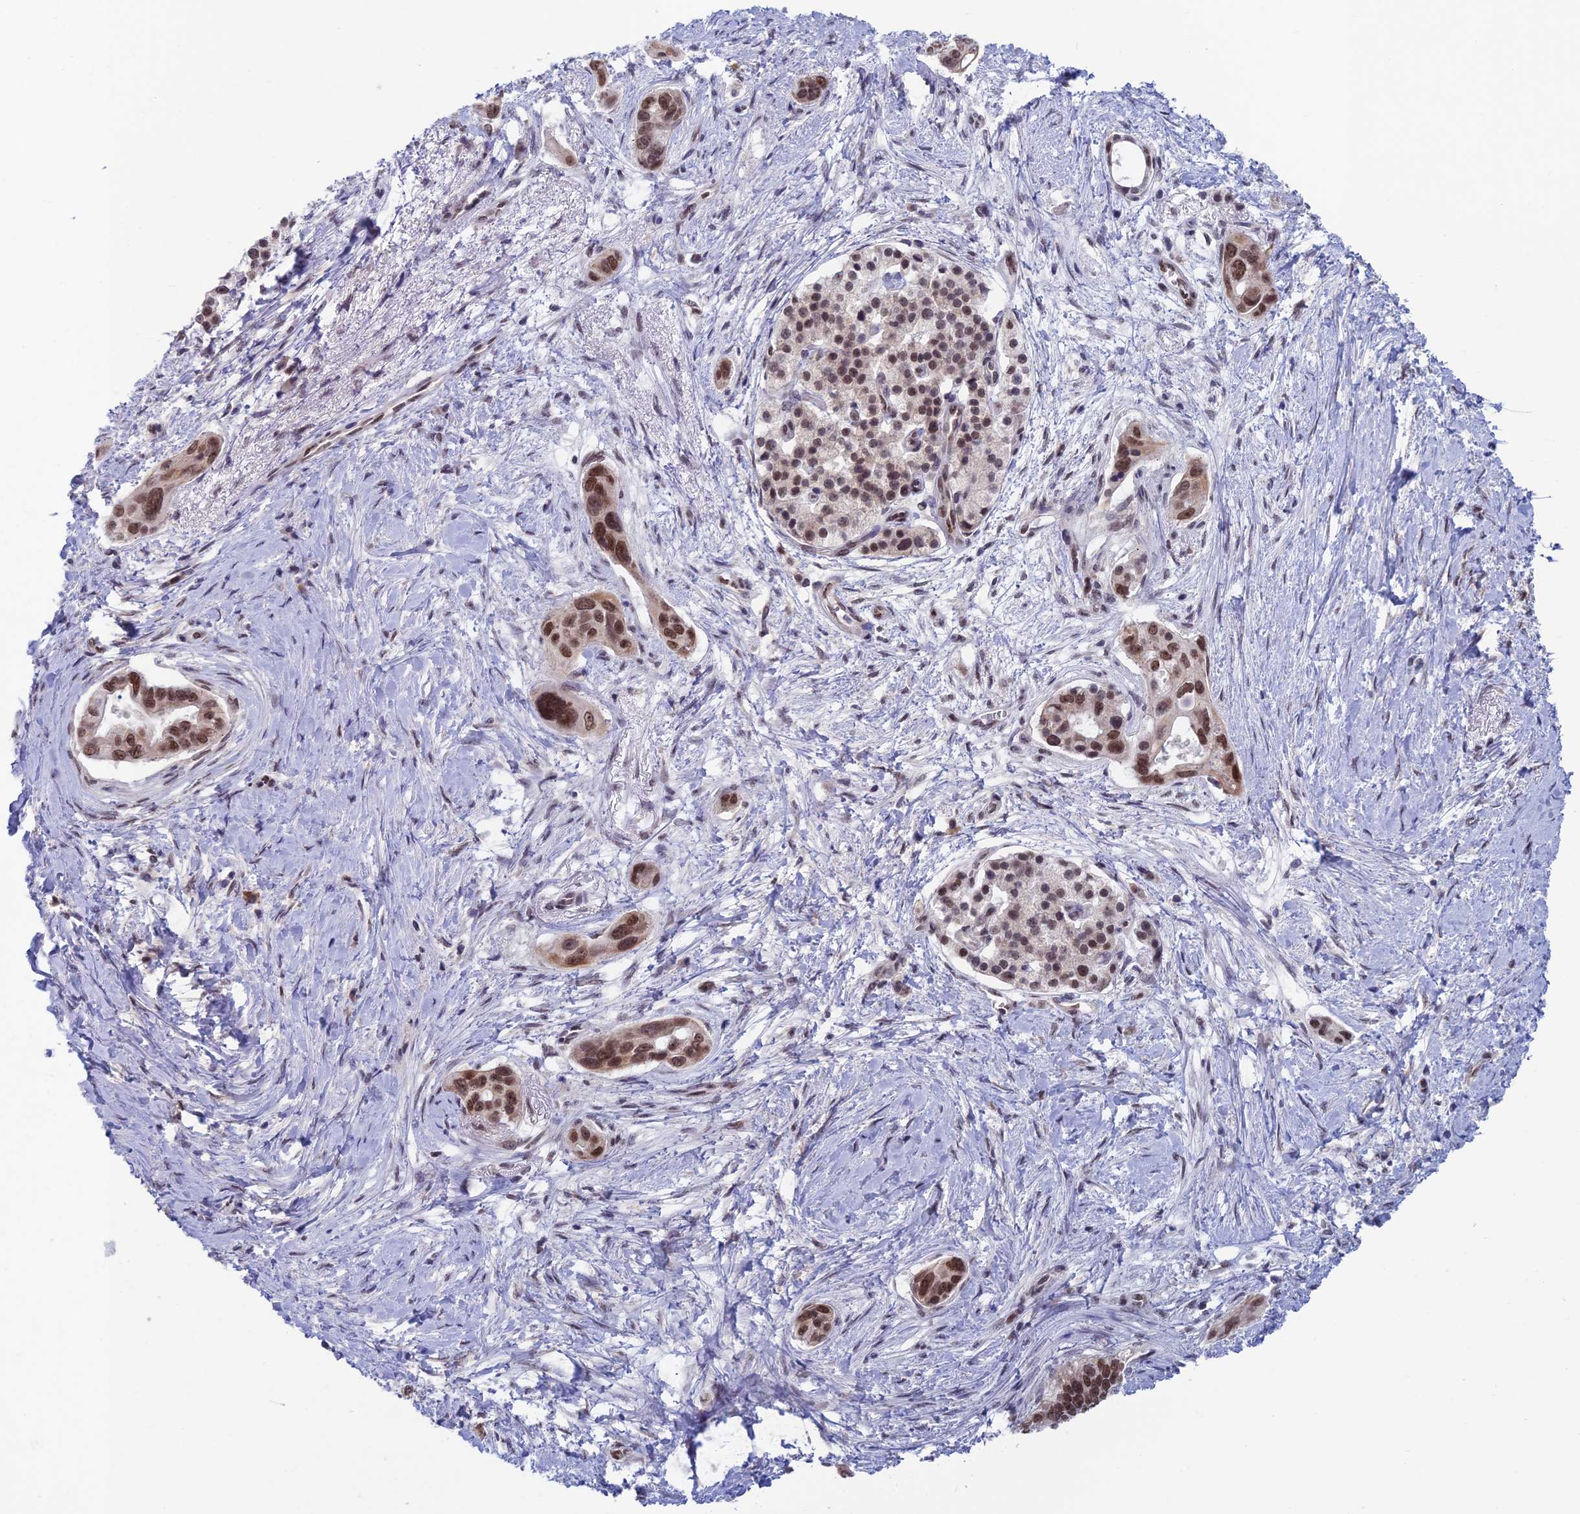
{"staining": {"intensity": "moderate", "quantity": ">75%", "location": "nuclear"}, "tissue": "pancreatic cancer", "cell_type": "Tumor cells", "image_type": "cancer", "snomed": [{"axis": "morphology", "description": "Adenocarcinoma, NOS"}, {"axis": "topography", "description": "Pancreas"}], "caption": "Protein staining shows moderate nuclear staining in approximately >75% of tumor cells in pancreatic cancer (adenocarcinoma). The staining was performed using DAB, with brown indicating positive protein expression. Nuclei are stained blue with hematoxylin.", "gene": "NABP2", "patient": {"sex": "male", "age": 72}}